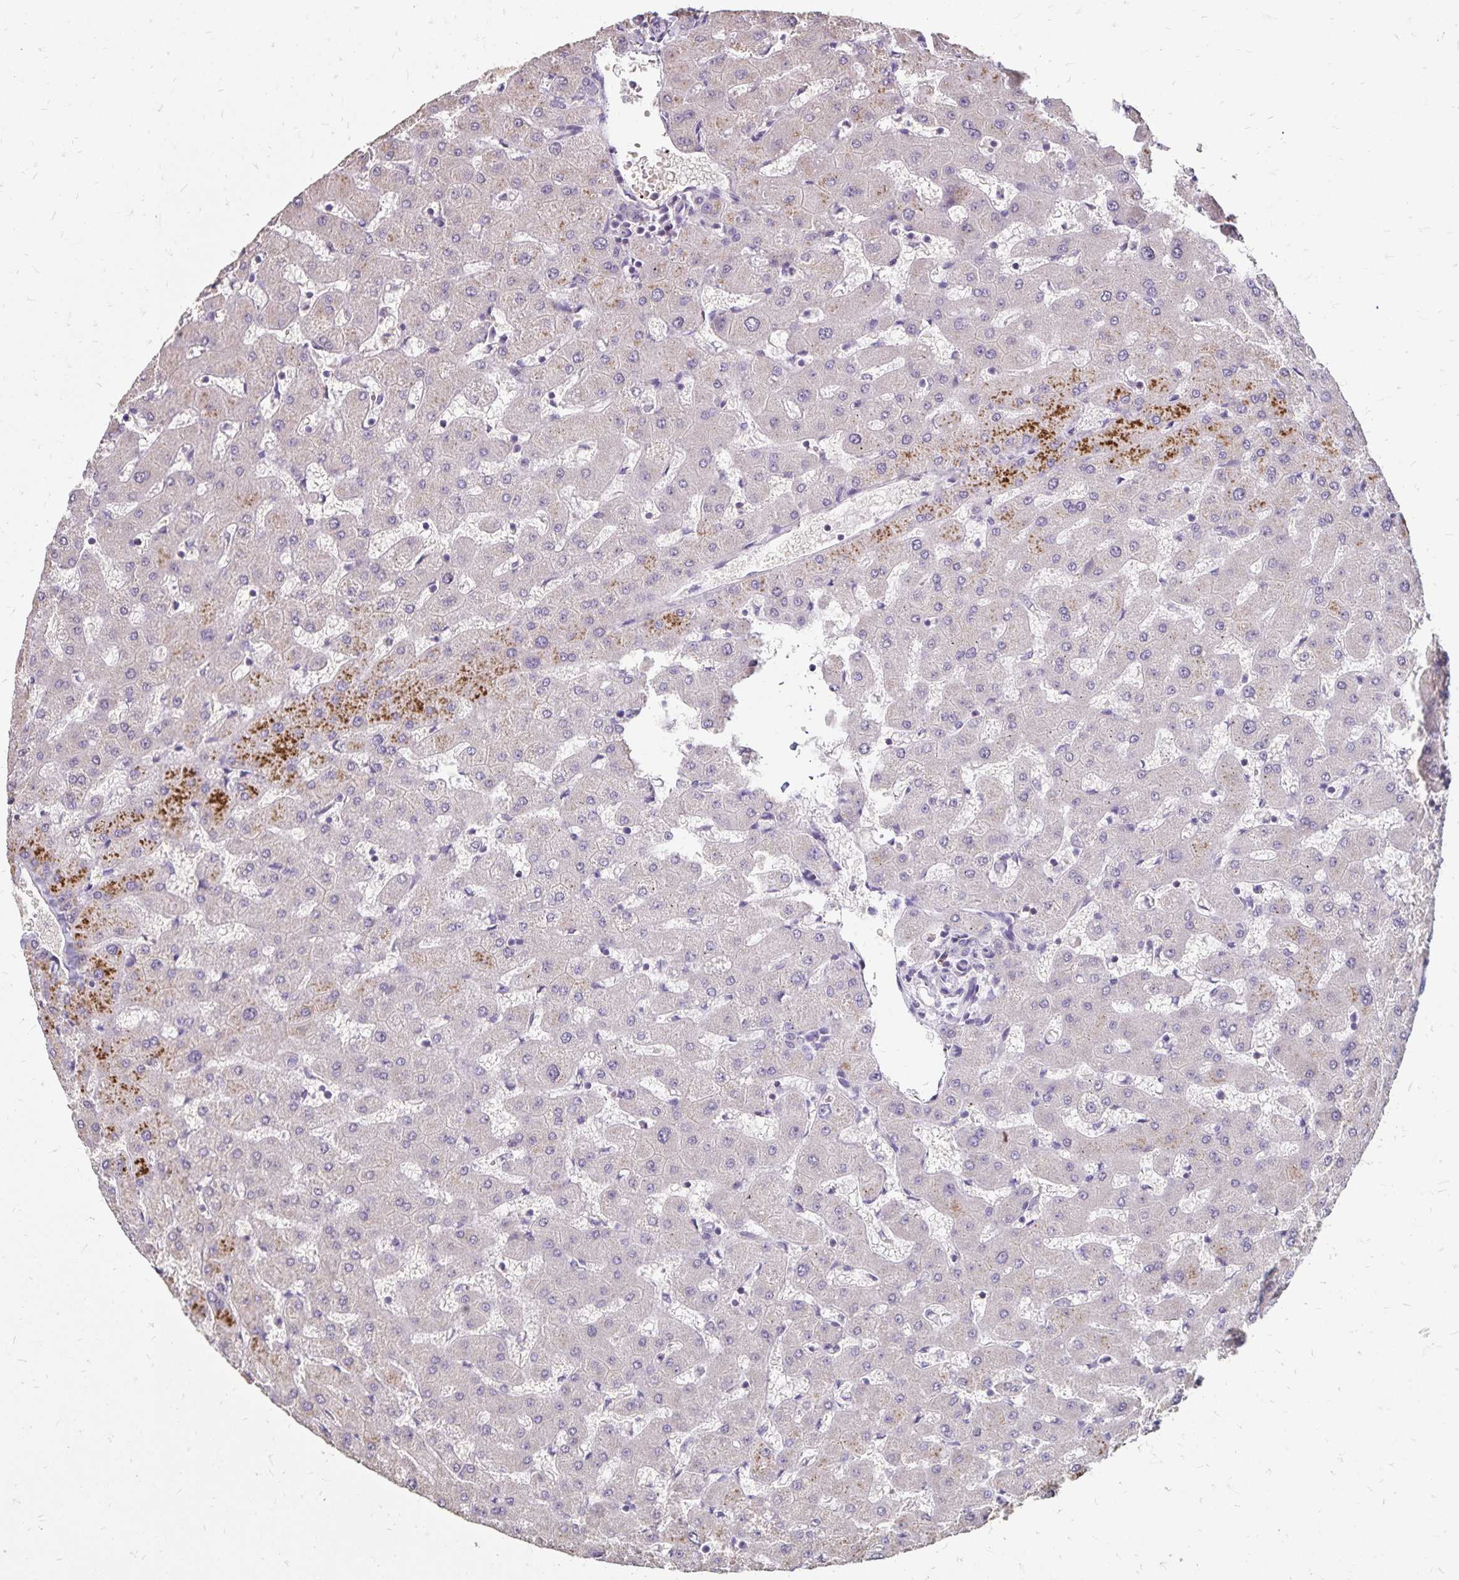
{"staining": {"intensity": "negative", "quantity": "none", "location": "none"}, "tissue": "liver", "cell_type": "Cholangiocytes", "image_type": "normal", "snomed": [{"axis": "morphology", "description": "Normal tissue, NOS"}, {"axis": "topography", "description": "Liver"}], "caption": "This is an IHC micrograph of unremarkable liver. There is no expression in cholangiocytes.", "gene": "EMC10", "patient": {"sex": "female", "age": 63}}